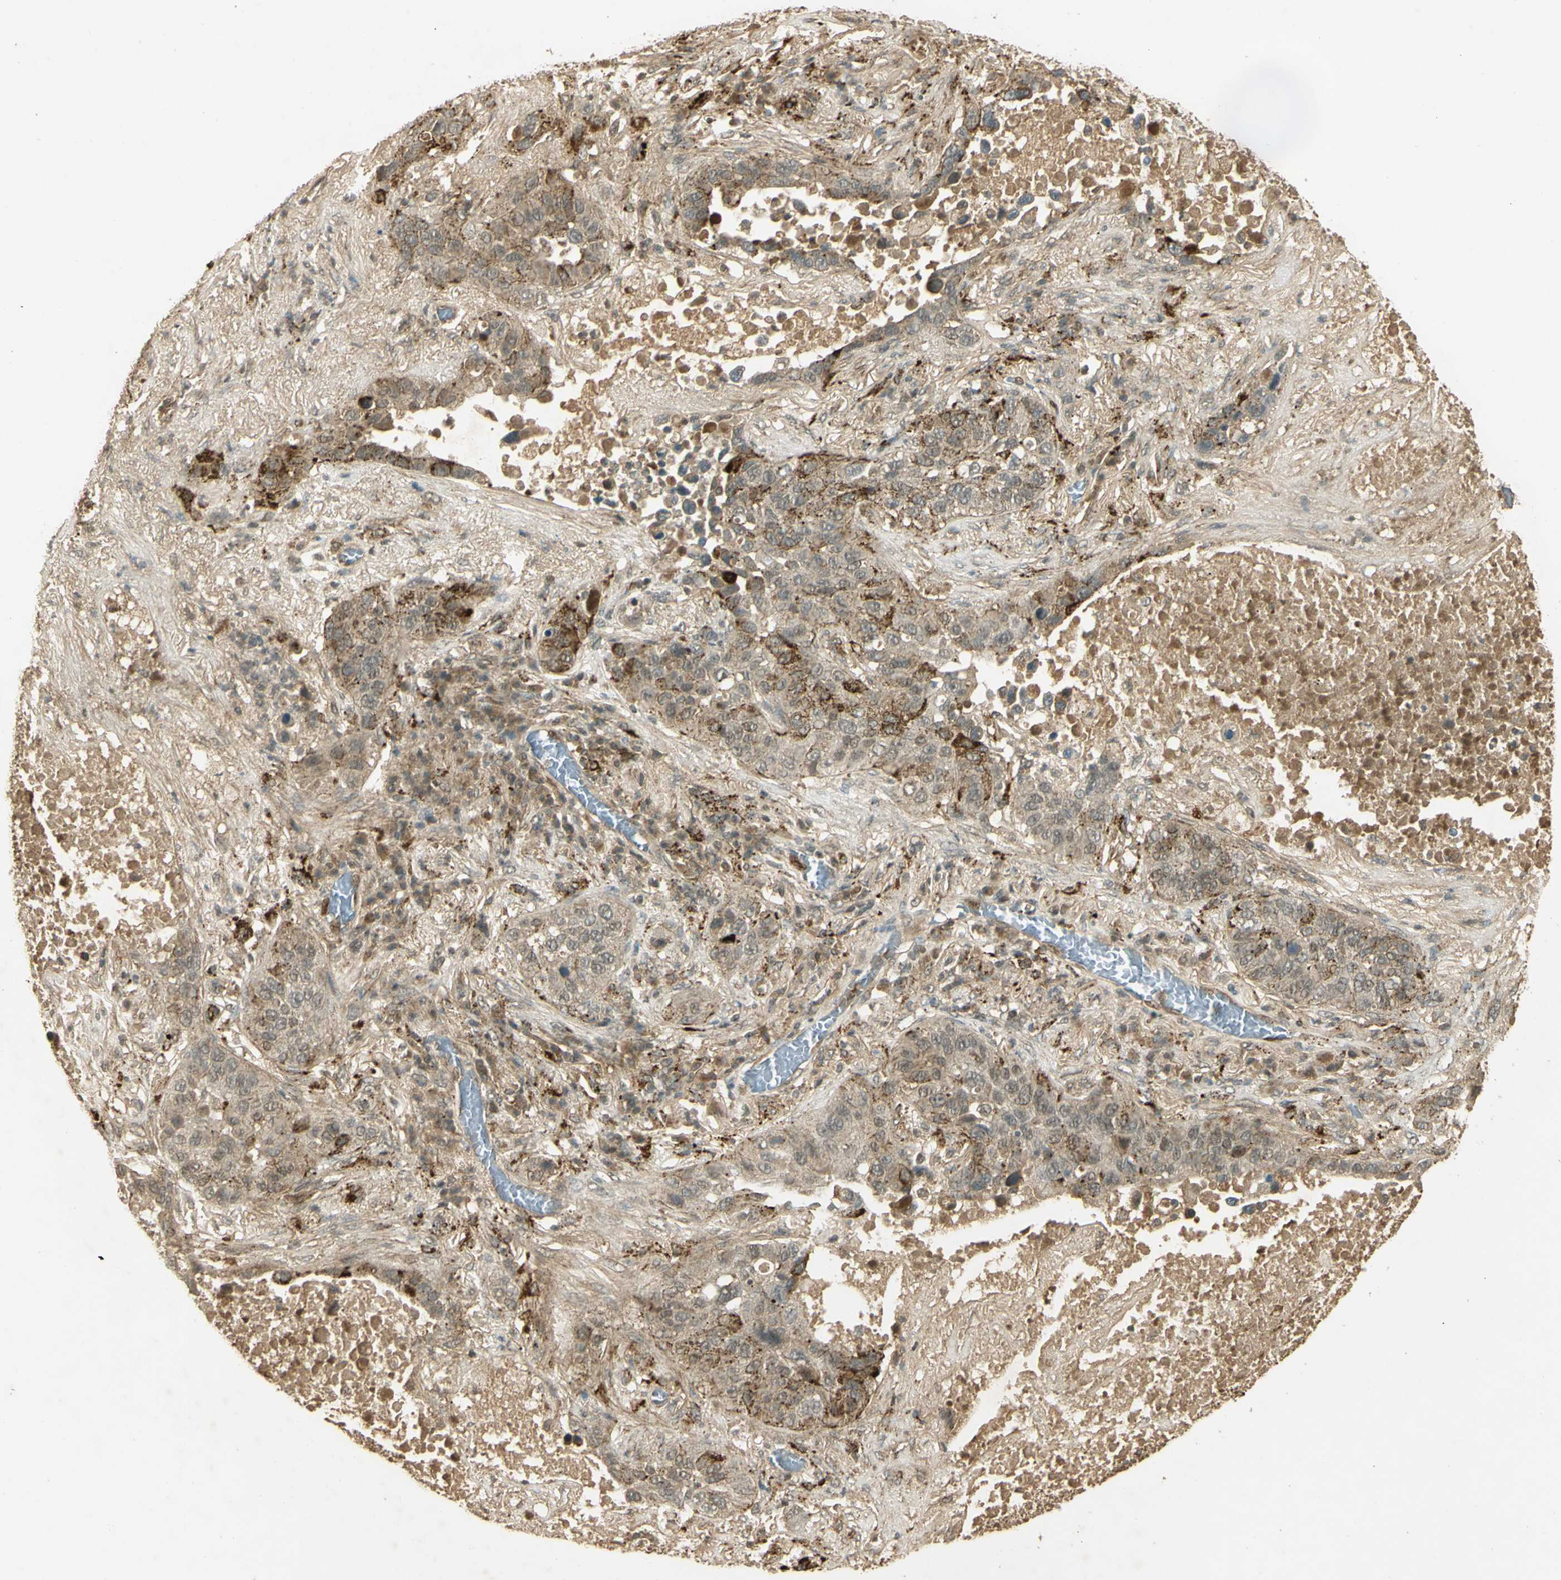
{"staining": {"intensity": "moderate", "quantity": "<25%", "location": "cytoplasmic/membranous"}, "tissue": "lung cancer", "cell_type": "Tumor cells", "image_type": "cancer", "snomed": [{"axis": "morphology", "description": "Squamous cell carcinoma, NOS"}, {"axis": "topography", "description": "Lung"}], "caption": "Squamous cell carcinoma (lung) tissue demonstrates moderate cytoplasmic/membranous staining in about <25% of tumor cells (DAB (3,3'-diaminobenzidine) IHC with brightfield microscopy, high magnification).", "gene": "GMEB2", "patient": {"sex": "male", "age": 57}}